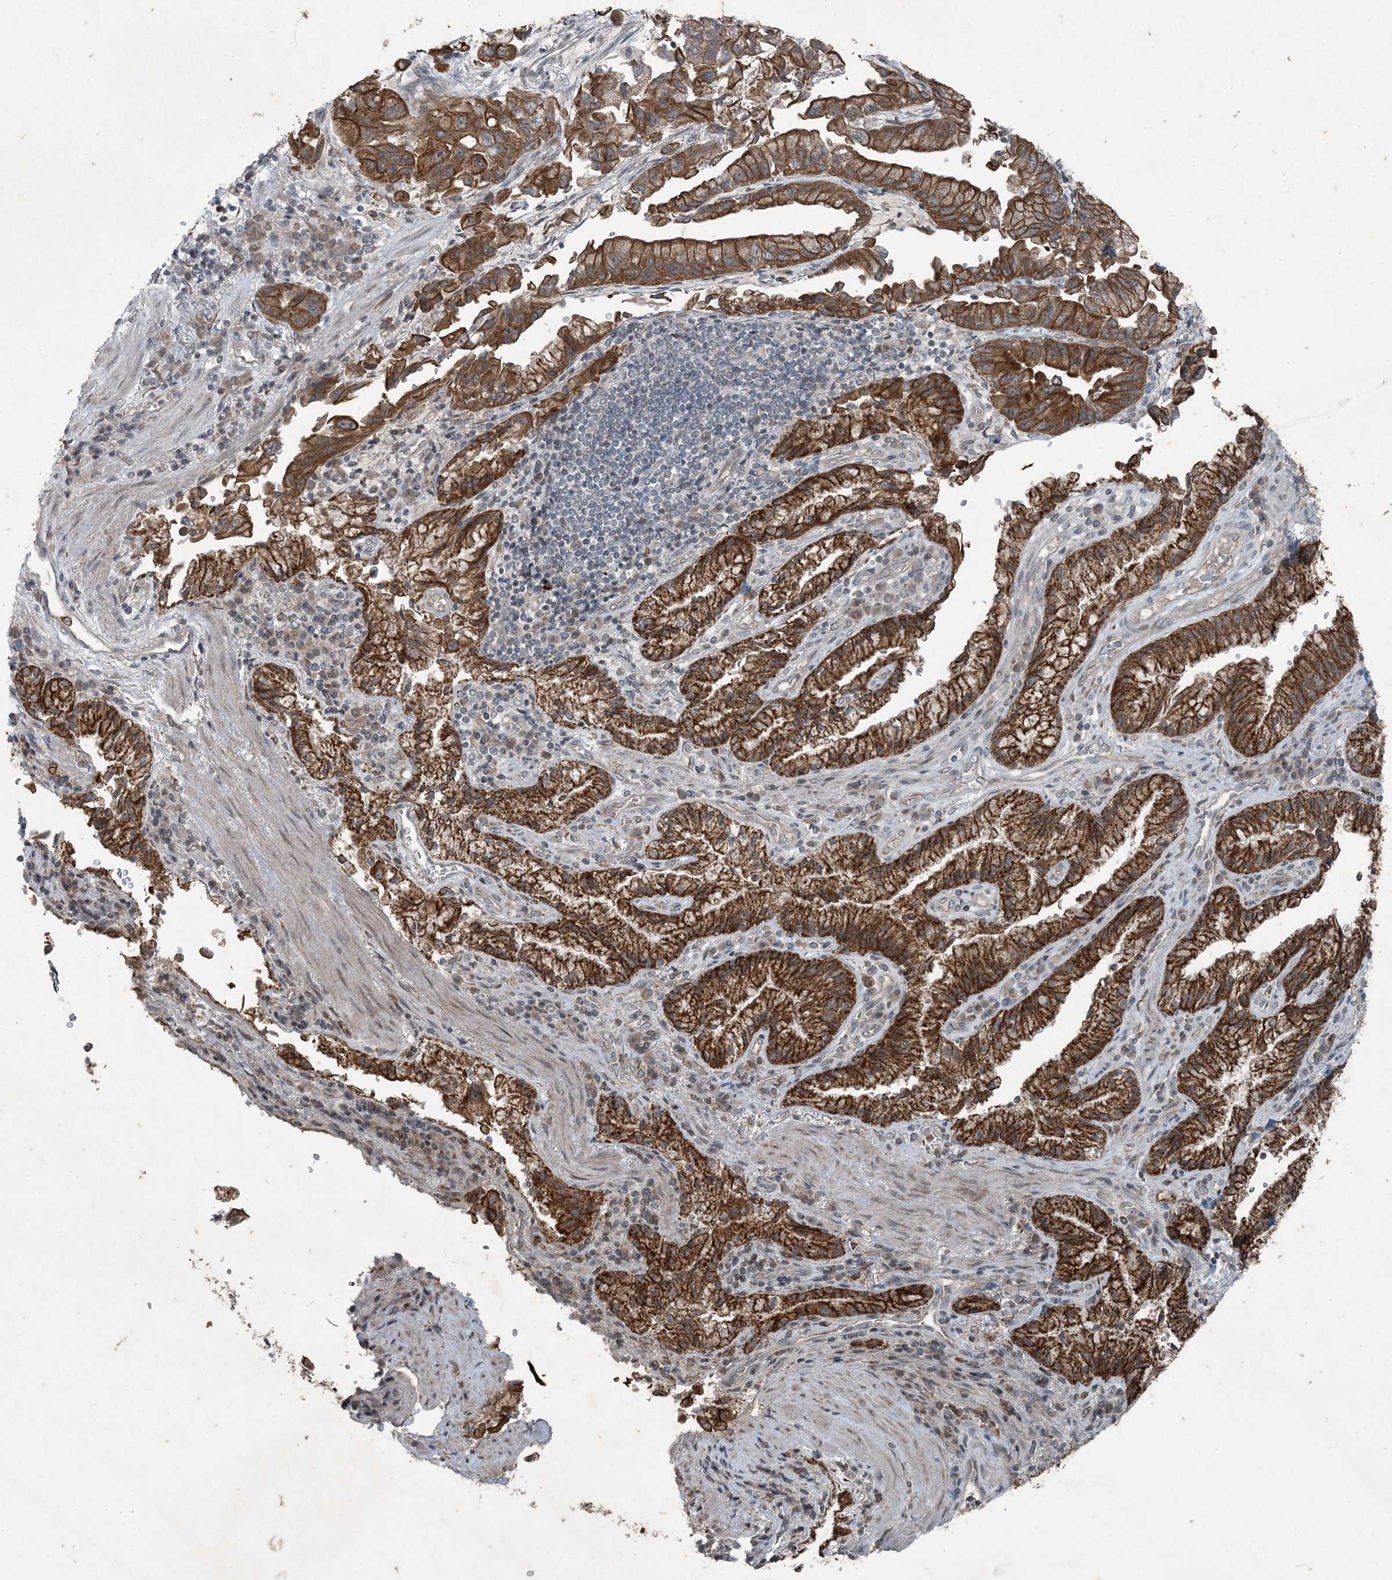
{"staining": {"intensity": "strong", "quantity": ">75%", "location": "cytoplasmic/membranous"}, "tissue": "stomach cancer", "cell_type": "Tumor cells", "image_type": "cancer", "snomed": [{"axis": "morphology", "description": "Adenocarcinoma, NOS"}, {"axis": "topography", "description": "Stomach"}], "caption": "Immunohistochemistry (DAB) staining of stomach cancer reveals strong cytoplasmic/membranous protein staining in about >75% of tumor cells. (Brightfield microscopy of DAB IHC at high magnification).", "gene": "PC", "patient": {"sex": "male", "age": 62}}